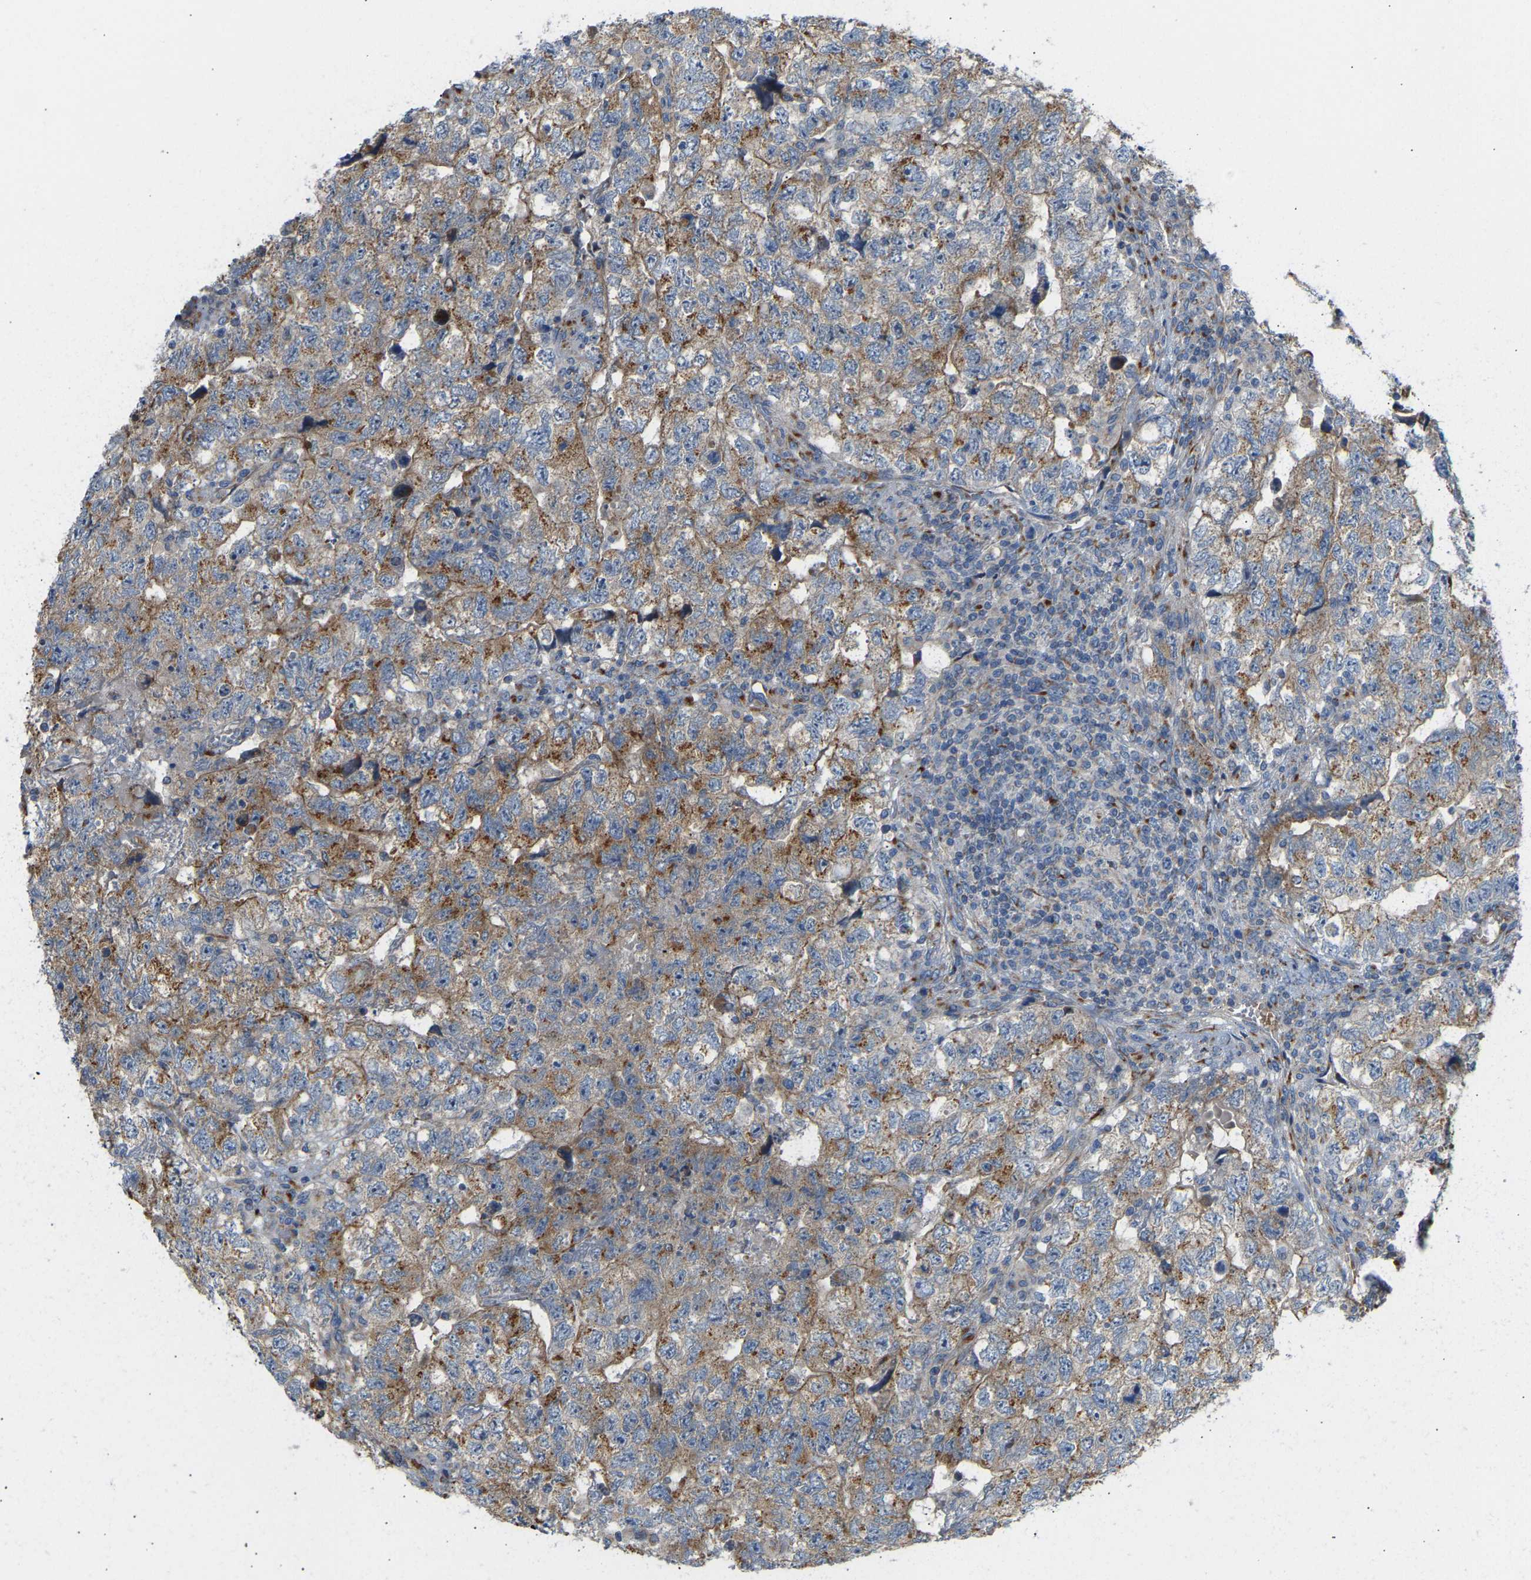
{"staining": {"intensity": "moderate", "quantity": ">75%", "location": "cytoplasmic/membranous"}, "tissue": "testis cancer", "cell_type": "Tumor cells", "image_type": "cancer", "snomed": [{"axis": "morphology", "description": "Carcinoma, Embryonal, NOS"}, {"axis": "topography", "description": "Testis"}], "caption": "A photomicrograph of testis cancer stained for a protein reveals moderate cytoplasmic/membranous brown staining in tumor cells. The staining was performed using DAB (3,3'-diaminobenzidine), with brown indicating positive protein expression. Nuclei are stained blue with hematoxylin.", "gene": "YIPF2", "patient": {"sex": "male", "age": 36}}